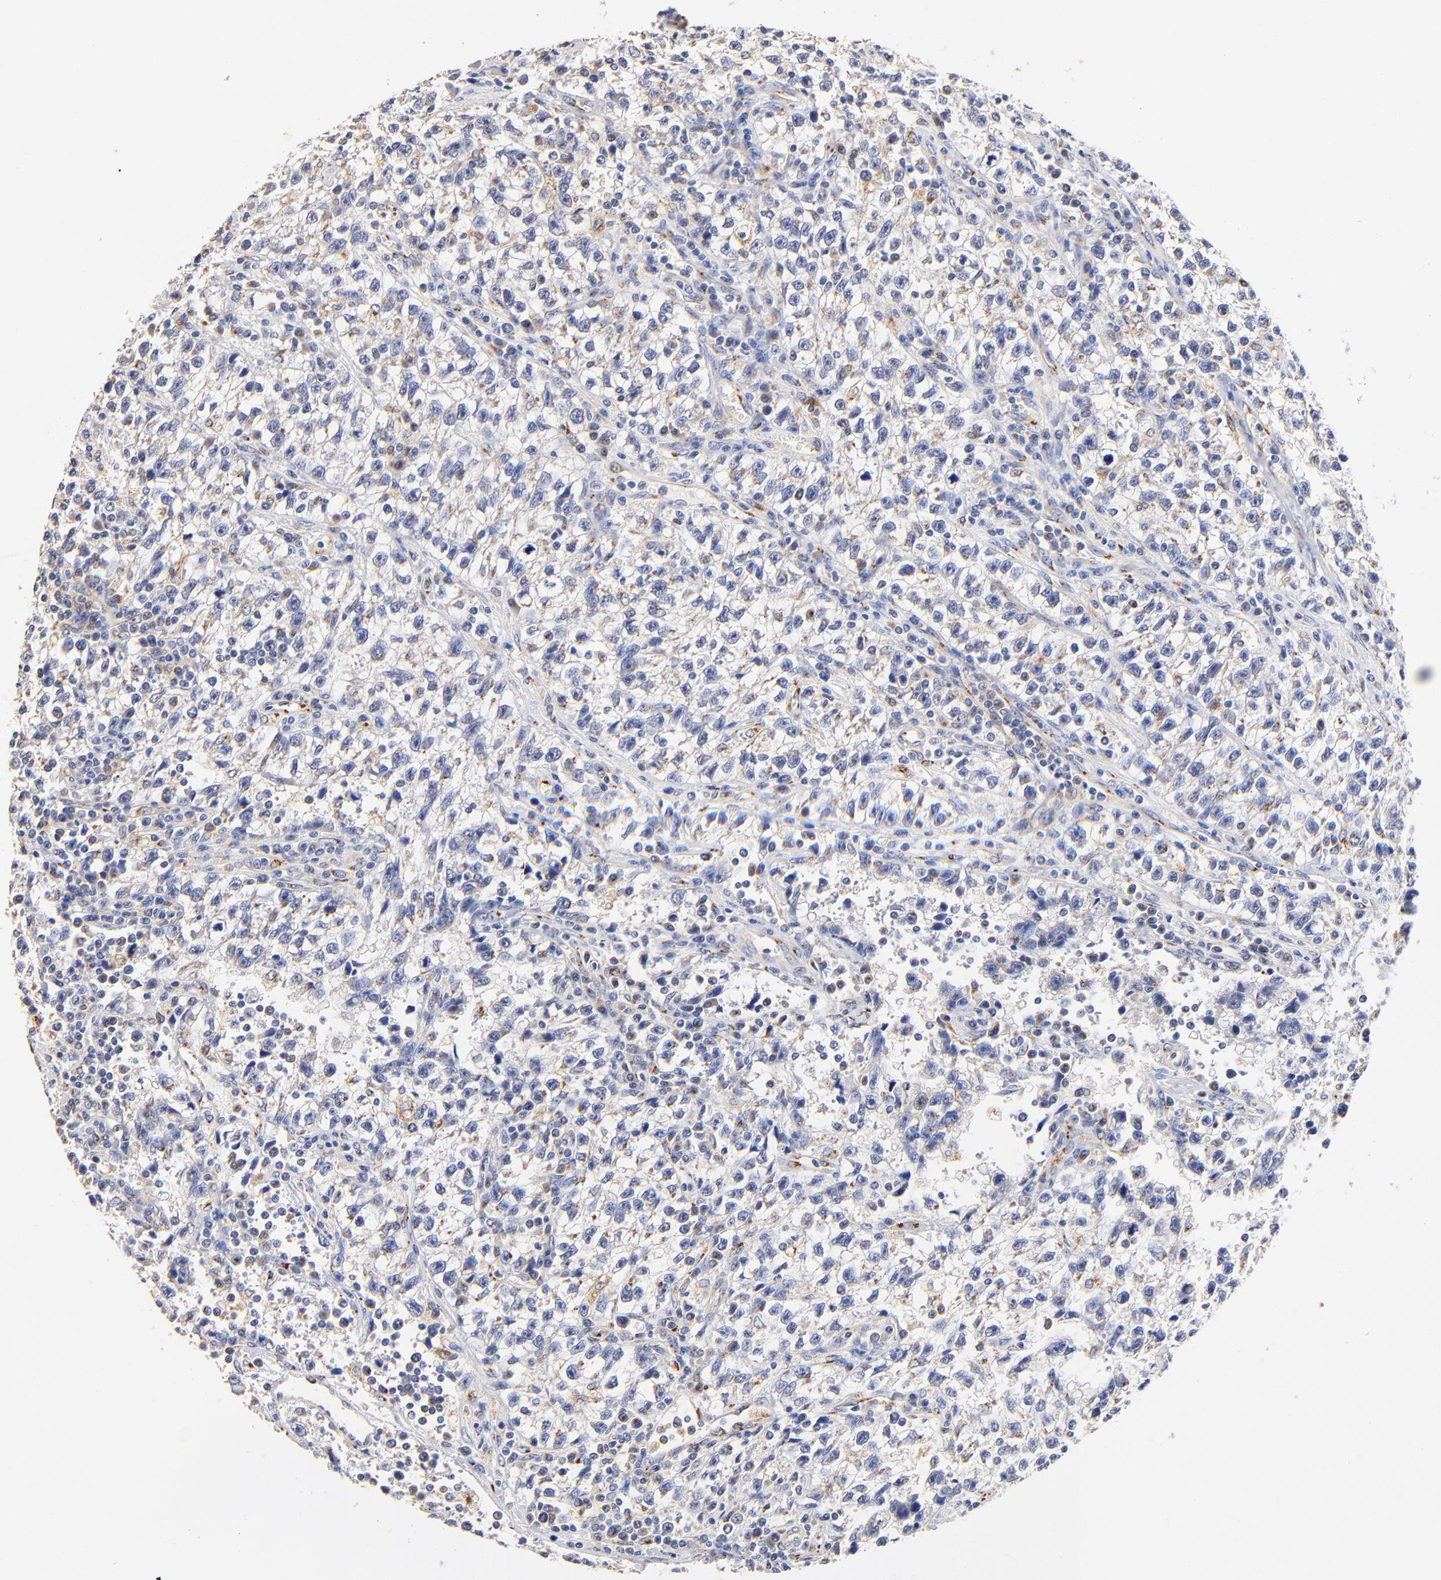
{"staining": {"intensity": "negative", "quantity": "none", "location": "none"}, "tissue": "testis cancer", "cell_type": "Tumor cells", "image_type": "cancer", "snomed": [{"axis": "morphology", "description": "Seminoma, NOS"}, {"axis": "topography", "description": "Testis"}], "caption": "Immunohistochemical staining of testis cancer (seminoma) demonstrates no significant staining in tumor cells.", "gene": "FMNL3", "patient": {"sex": "male", "age": 38}}